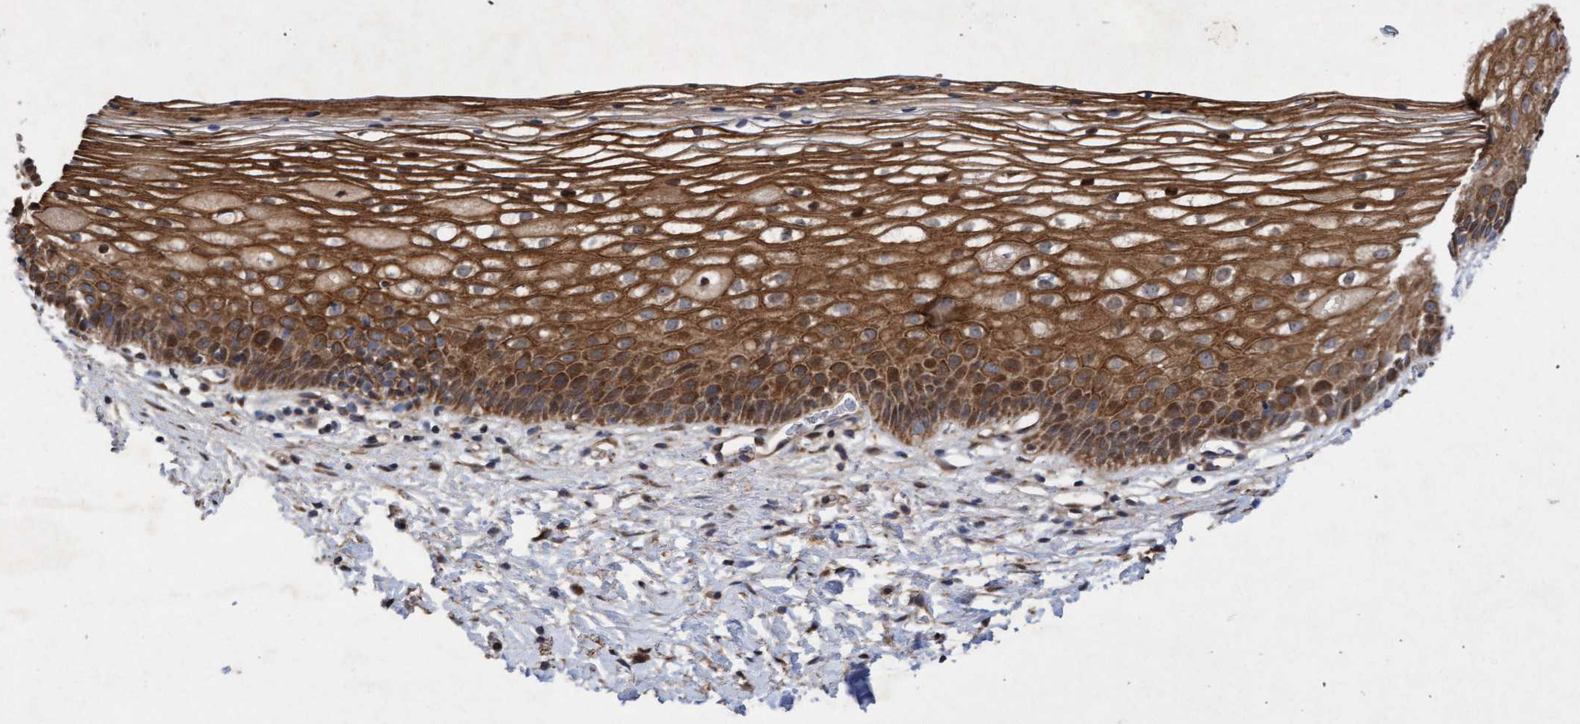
{"staining": {"intensity": "weak", "quantity": "25%-75%", "location": "cytoplasmic/membranous"}, "tissue": "cervix", "cell_type": "Glandular cells", "image_type": "normal", "snomed": [{"axis": "morphology", "description": "Normal tissue, NOS"}, {"axis": "topography", "description": "Cervix"}], "caption": "Cervix stained with a brown dye shows weak cytoplasmic/membranous positive staining in approximately 25%-75% of glandular cells.", "gene": "ELP5", "patient": {"sex": "female", "age": 72}}